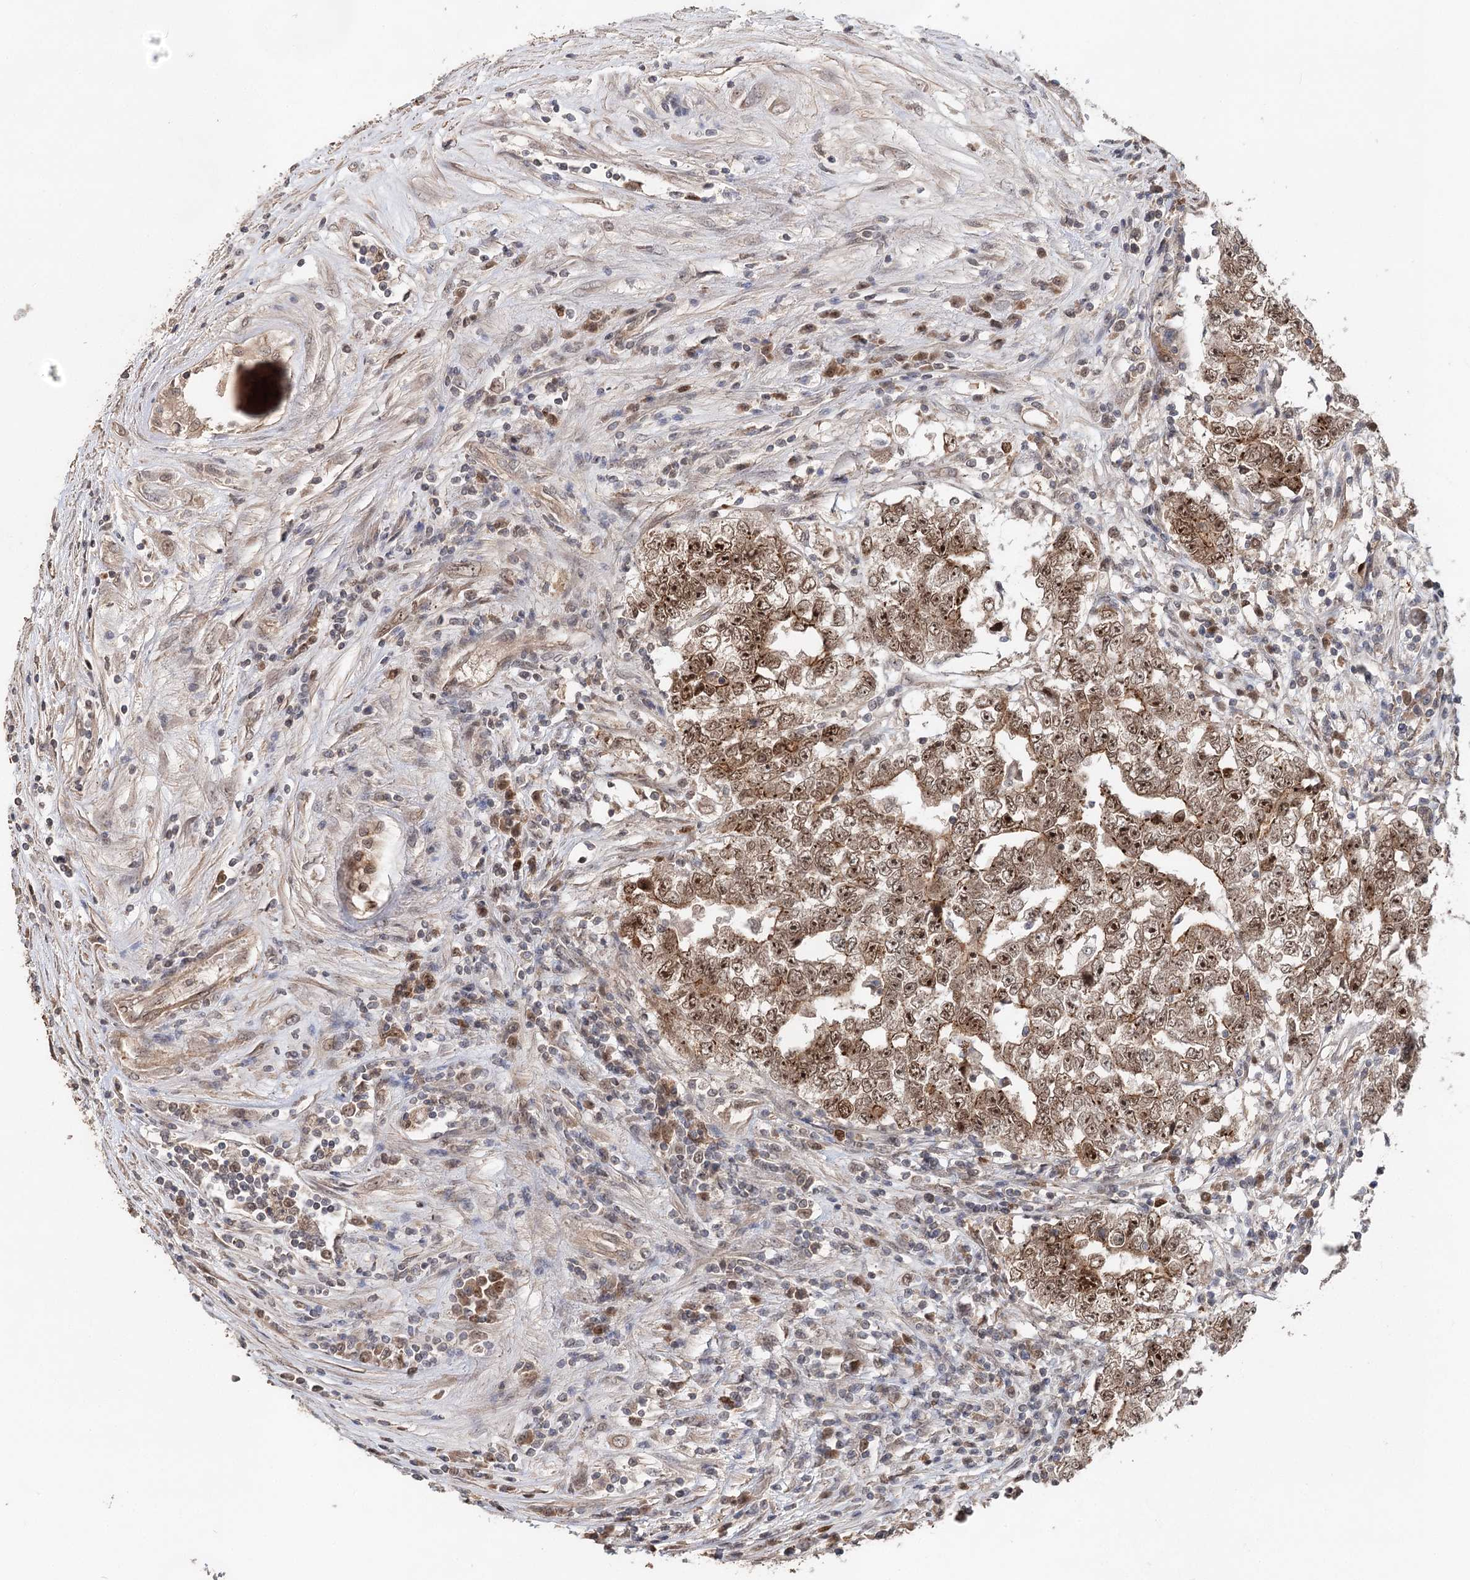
{"staining": {"intensity": "moderate", "quantity": ">75%", "location": "cytoplasmic/membranous,nuclear"}, "tissue": "testis cancer", "cell_type": "Tumor cells", "image_type": "cancer", "snomed": [{"axis": "morphology", "description": "Carcinoma, Embryonal, NOS"}, {"axis": "topography", "description": "Testis"}], "caption": "Protein expression analysis of testis embryonal carcinoma displays moderate cytoplasmic/membranous and nuclear staining in approximately >75% of tumor cells.", "gene": "NOPCHAP1", "patient": {"sex": "male", "age": 25}}